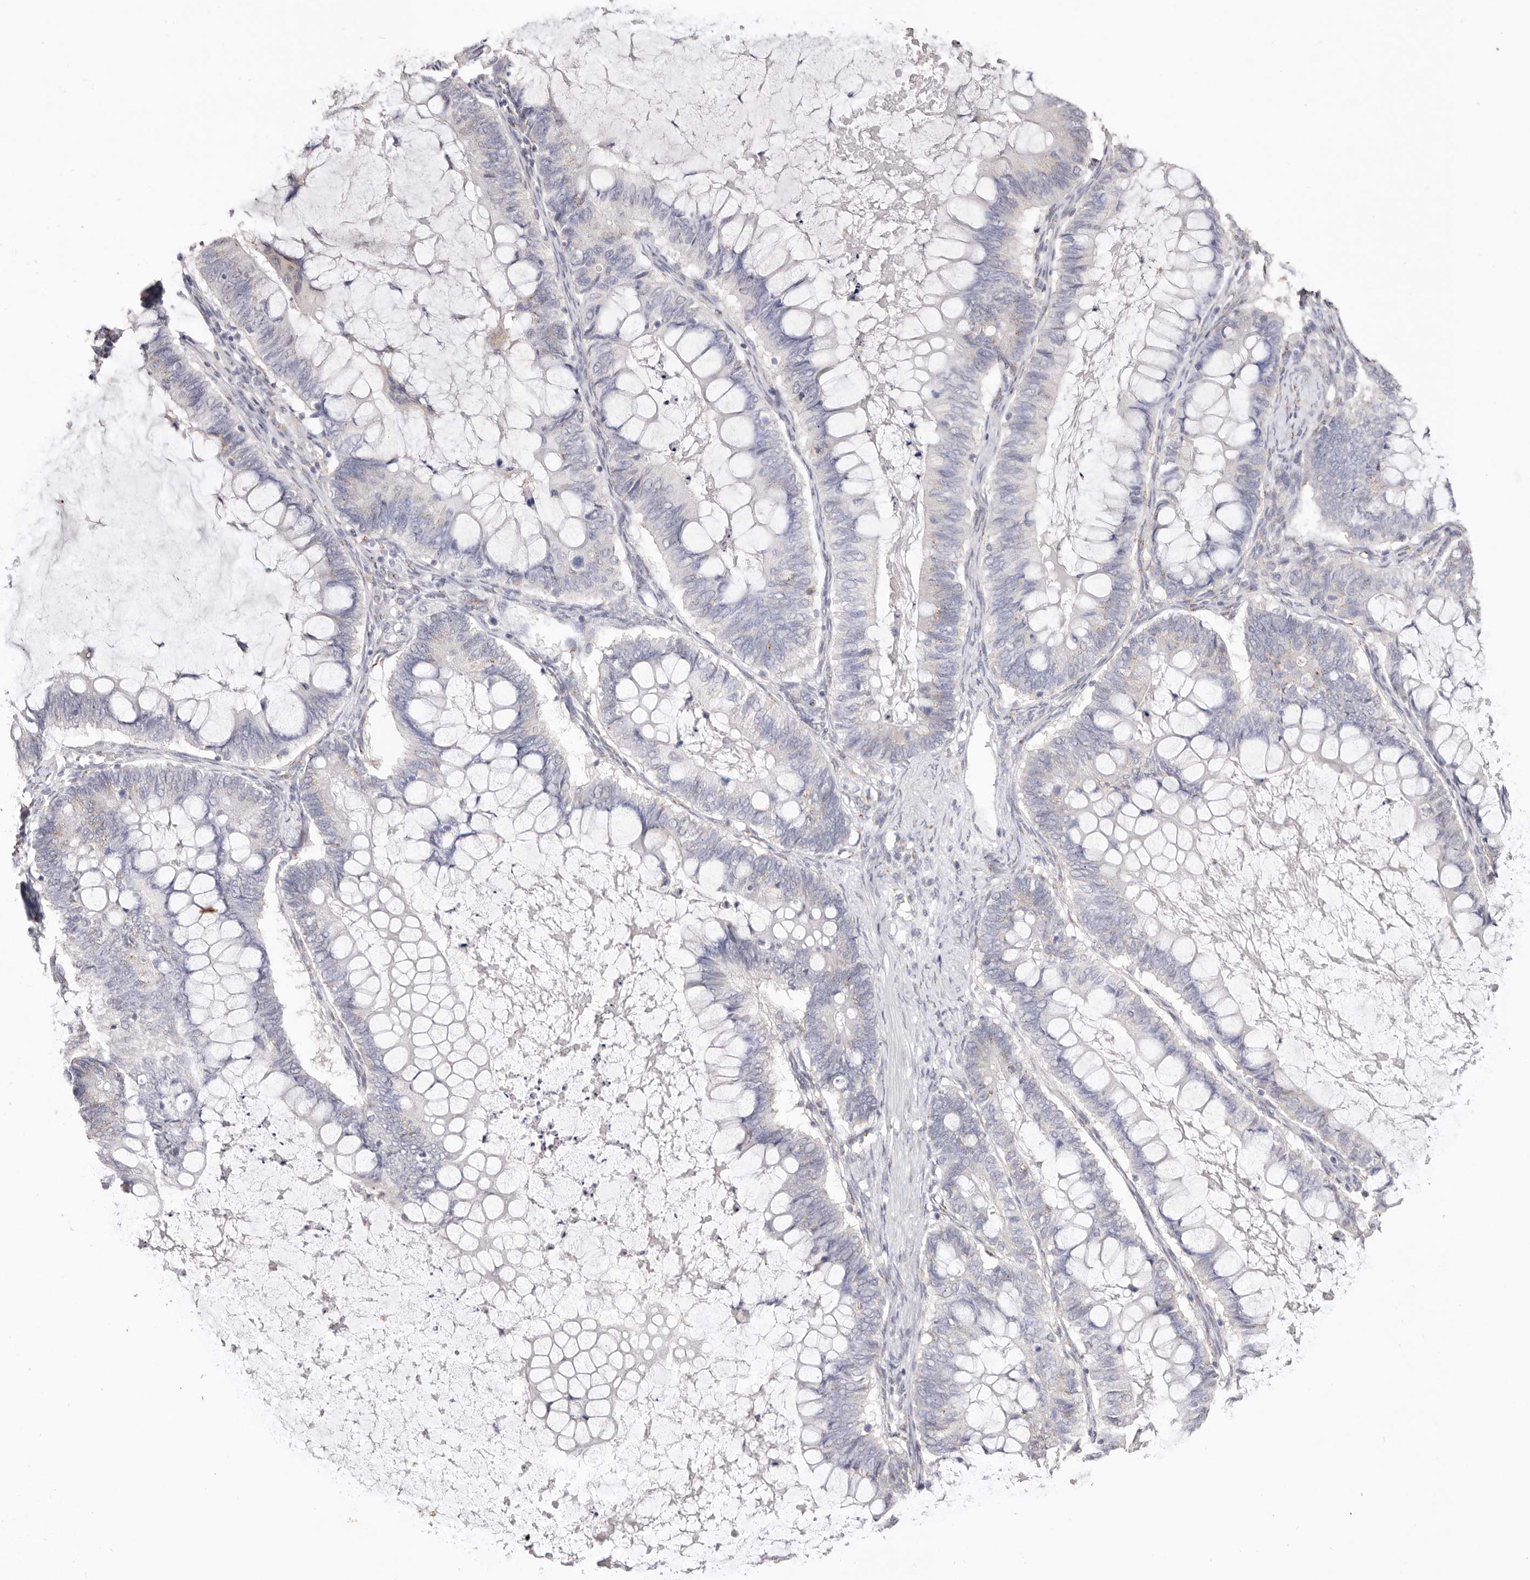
{"staining": {"intensity": "negative", "quantity": "none", "location": "none"}, "tissue": "ovarian cancer", "cell_type": "Tumor cells", "image_type": "cancer", "snomed": [{"axis": "morphology", "description": "Cystadenocarcinoma, mucinous, NOS"}, {"axis": "topography", "description": "Ovary"}], "caption": "Human ovarian cancer (mucinous cystadenocarcinoma) stained for a protein using immunohistochemistry (IHC) exhibits no positivity in tumor cells.", "gene": "LGALS7B", "patient": {"sex": "female", "age": 61}}